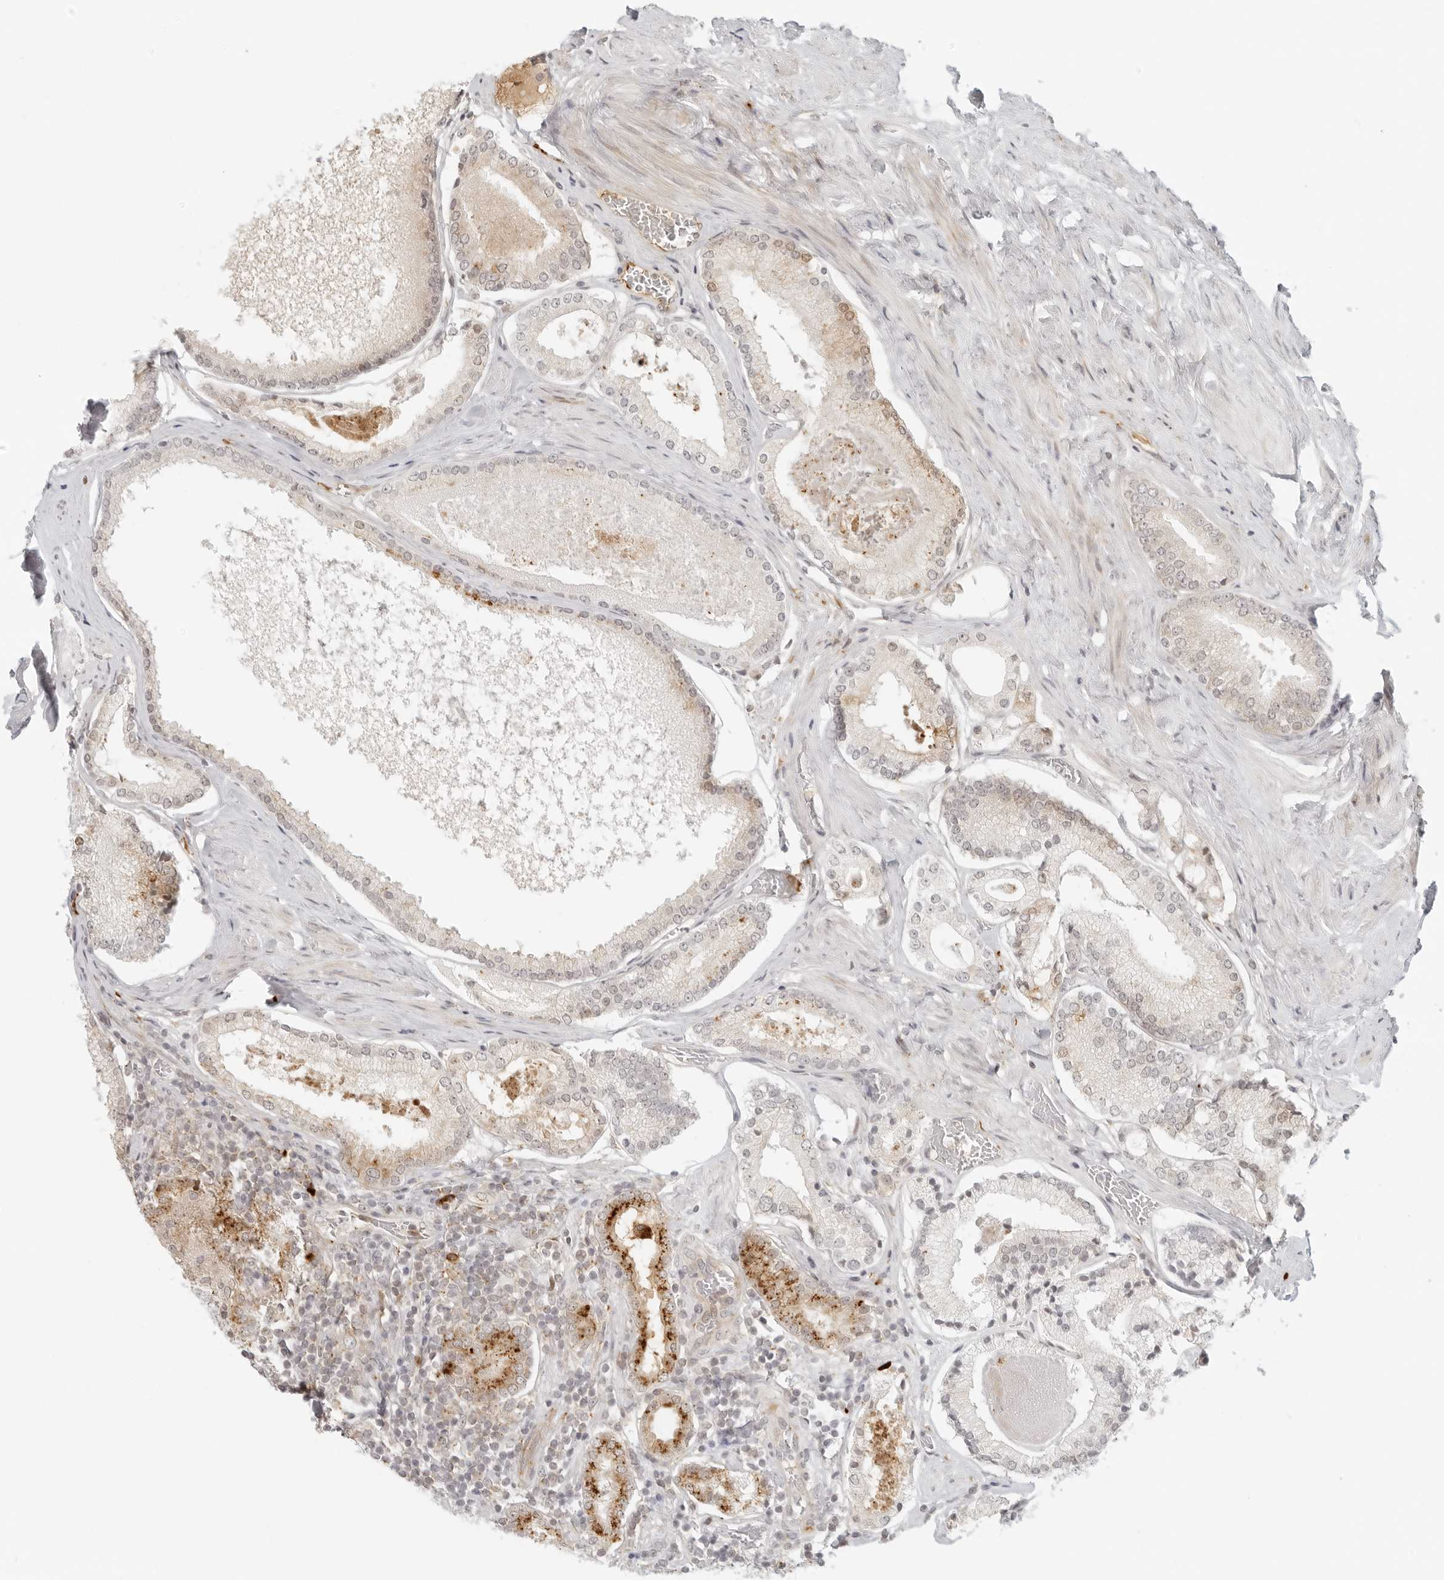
{"staining": {"intensity": "moderate", "quantity": "<25%", "location": "cytoplasmic/membranous,nuclear"}, "tissue": "prostate cancer", "cell_type": "Tumor cells", "image_type": "cancer", "snomed": [{"axis": "morphology", "description": "Adenocarcinoma, Low grade"}, {"axis": "topography", "description": "Prostate"}], "caption": "Immunohistochemistry photomicrograph of neoplastic tissue: human prostate adenocarcinoma (low-grade) stained using immunohistochemistry exhibits low levels of moderate protein expression localized specifically in the cytoplasmic/membranous and nuclear of tumor cells, appearing as a cytoplasmic/membranous and nuclear brown color.", "gene": "ZNF678", "patient": {"sex": "male", "age": 71}}